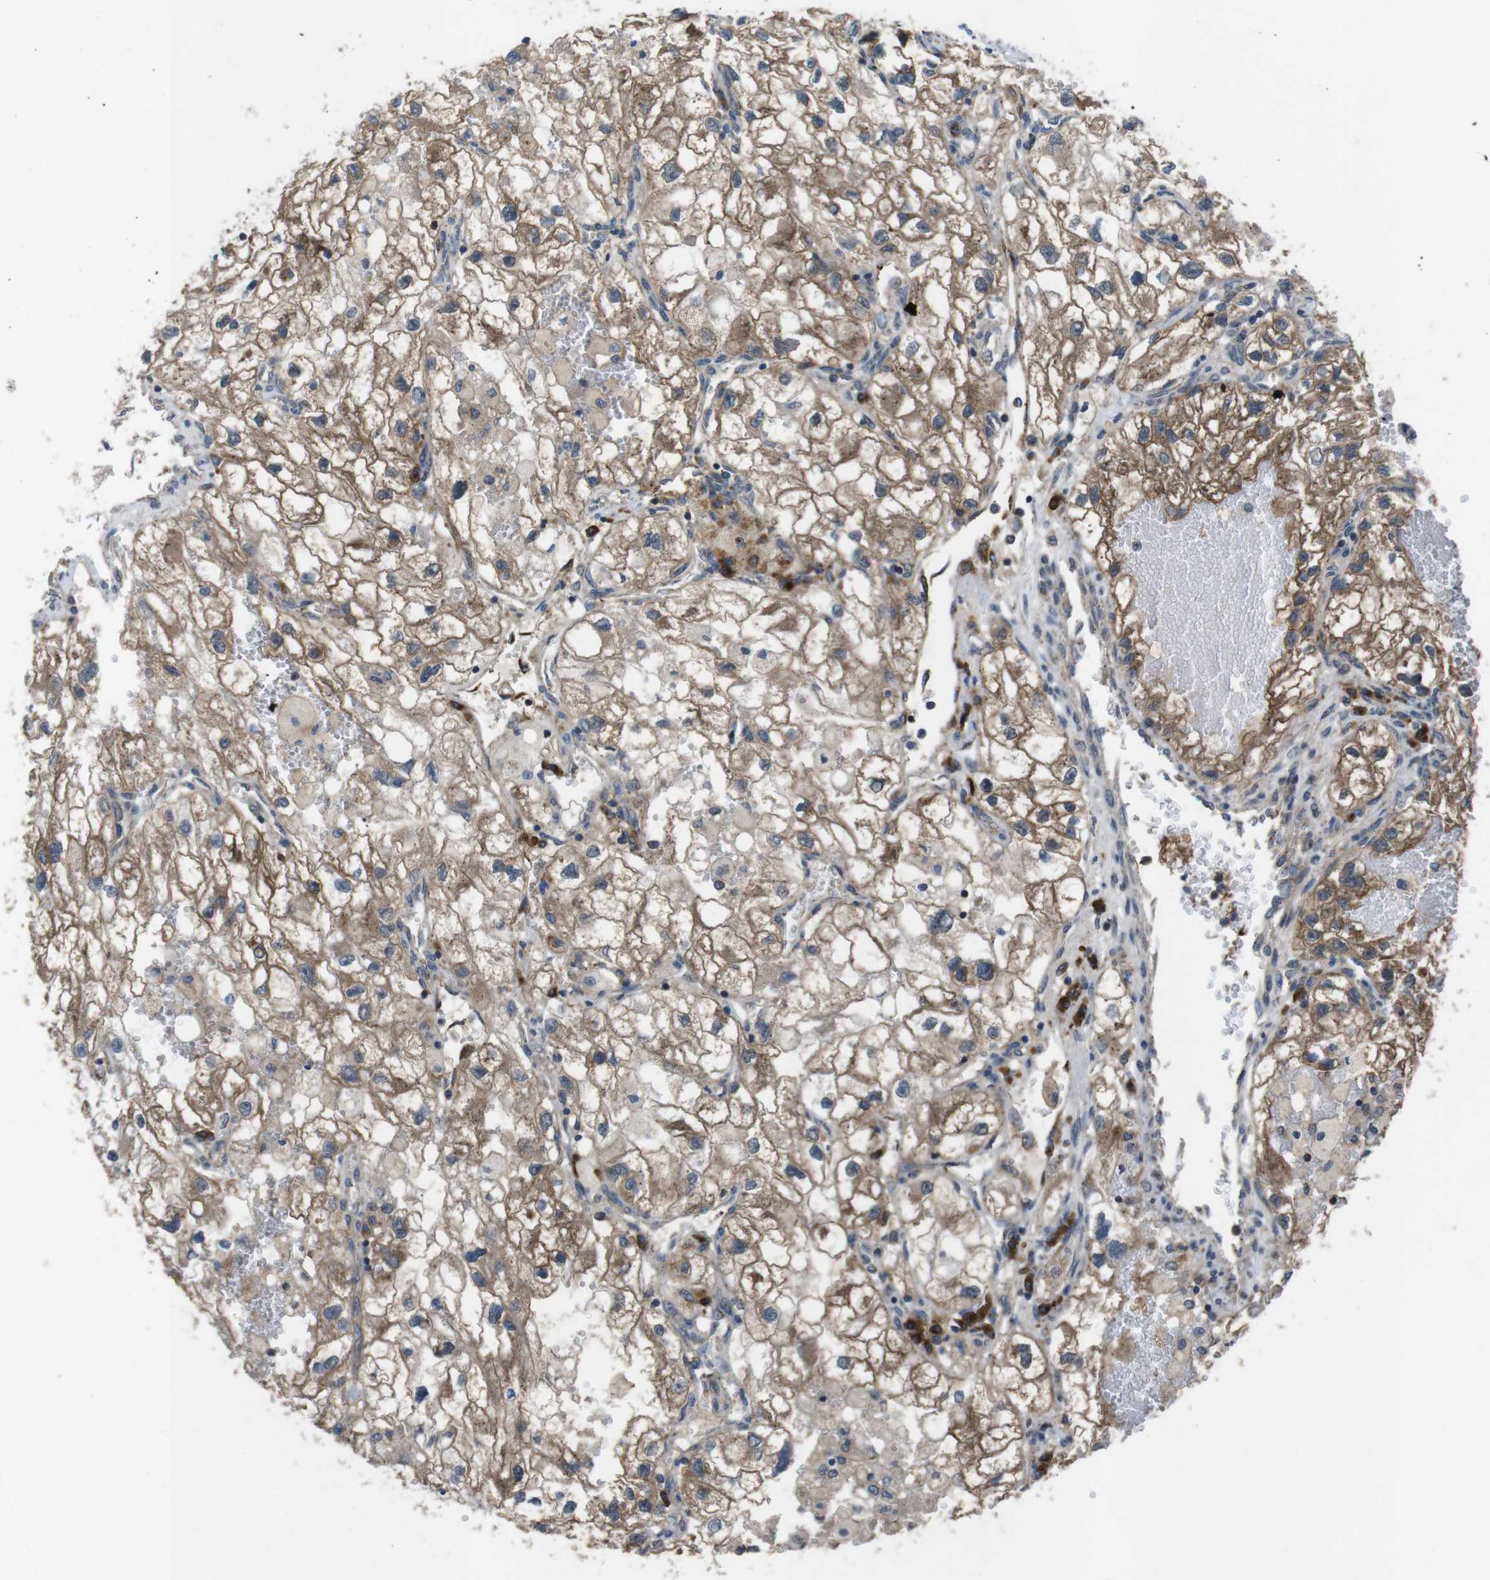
{"staining": {"intensity": "moderate", "quantity": ">75%", "location": "cytoplasmic/membranous"}, "tissue": "renal cancer", "cell_type": "Tumor cells", "image_type": "cancer", "snomed": [{"axis": "morphology", "description": "Adenocarcinoma, NOS"}, {"axis": "topography", "description": "Kidney"}], "caption": "Renal adenocarcinoma stained with immunohistochemistry (IHC) shows moderate cytoplasmic/membranous expression in approximately >75% of tumor cells.", "gene": "SLC22A23", "patient": {"sex": "female", "age": 70}}